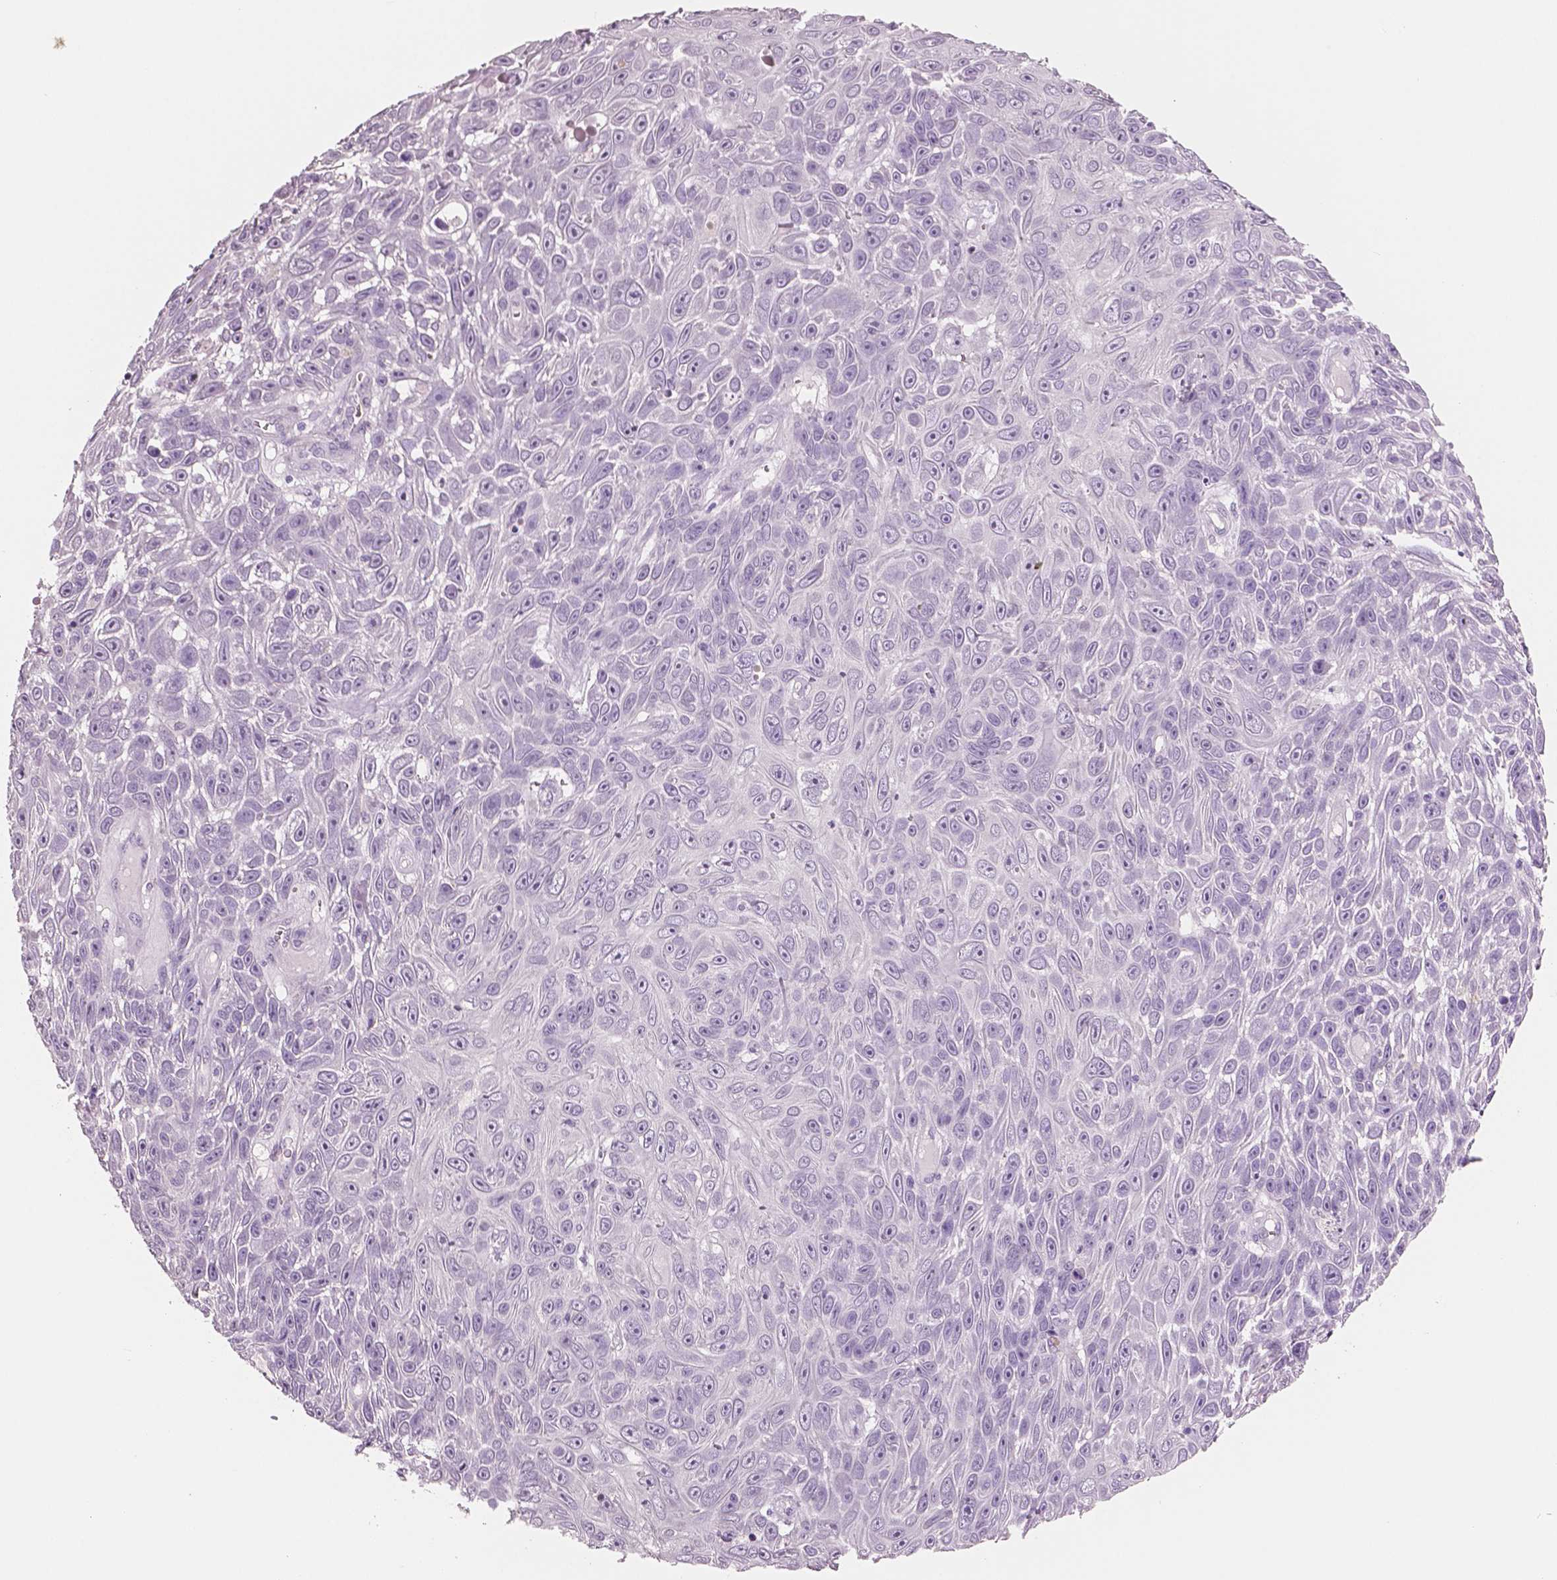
{"staining": {"intensity": "negative", "quantity": "none", "location": "none"}, "tissue": "skin cancer", "cell_type": "Tumor cells", "image_type": "cancer", "snomed": [{"axis": "morphology", "description": "Squamous cell carcinoma, NOS"}, {"axis": "topography", "description": "Skin"}], "caption": "This image is of skin cancer stained with IHC to label a protein in brown with the nuclei are counter-stained blue. There is no expression in tumor cells.", "gene": "NECAB2", "patient": {"sex": "male", "age": 82}}